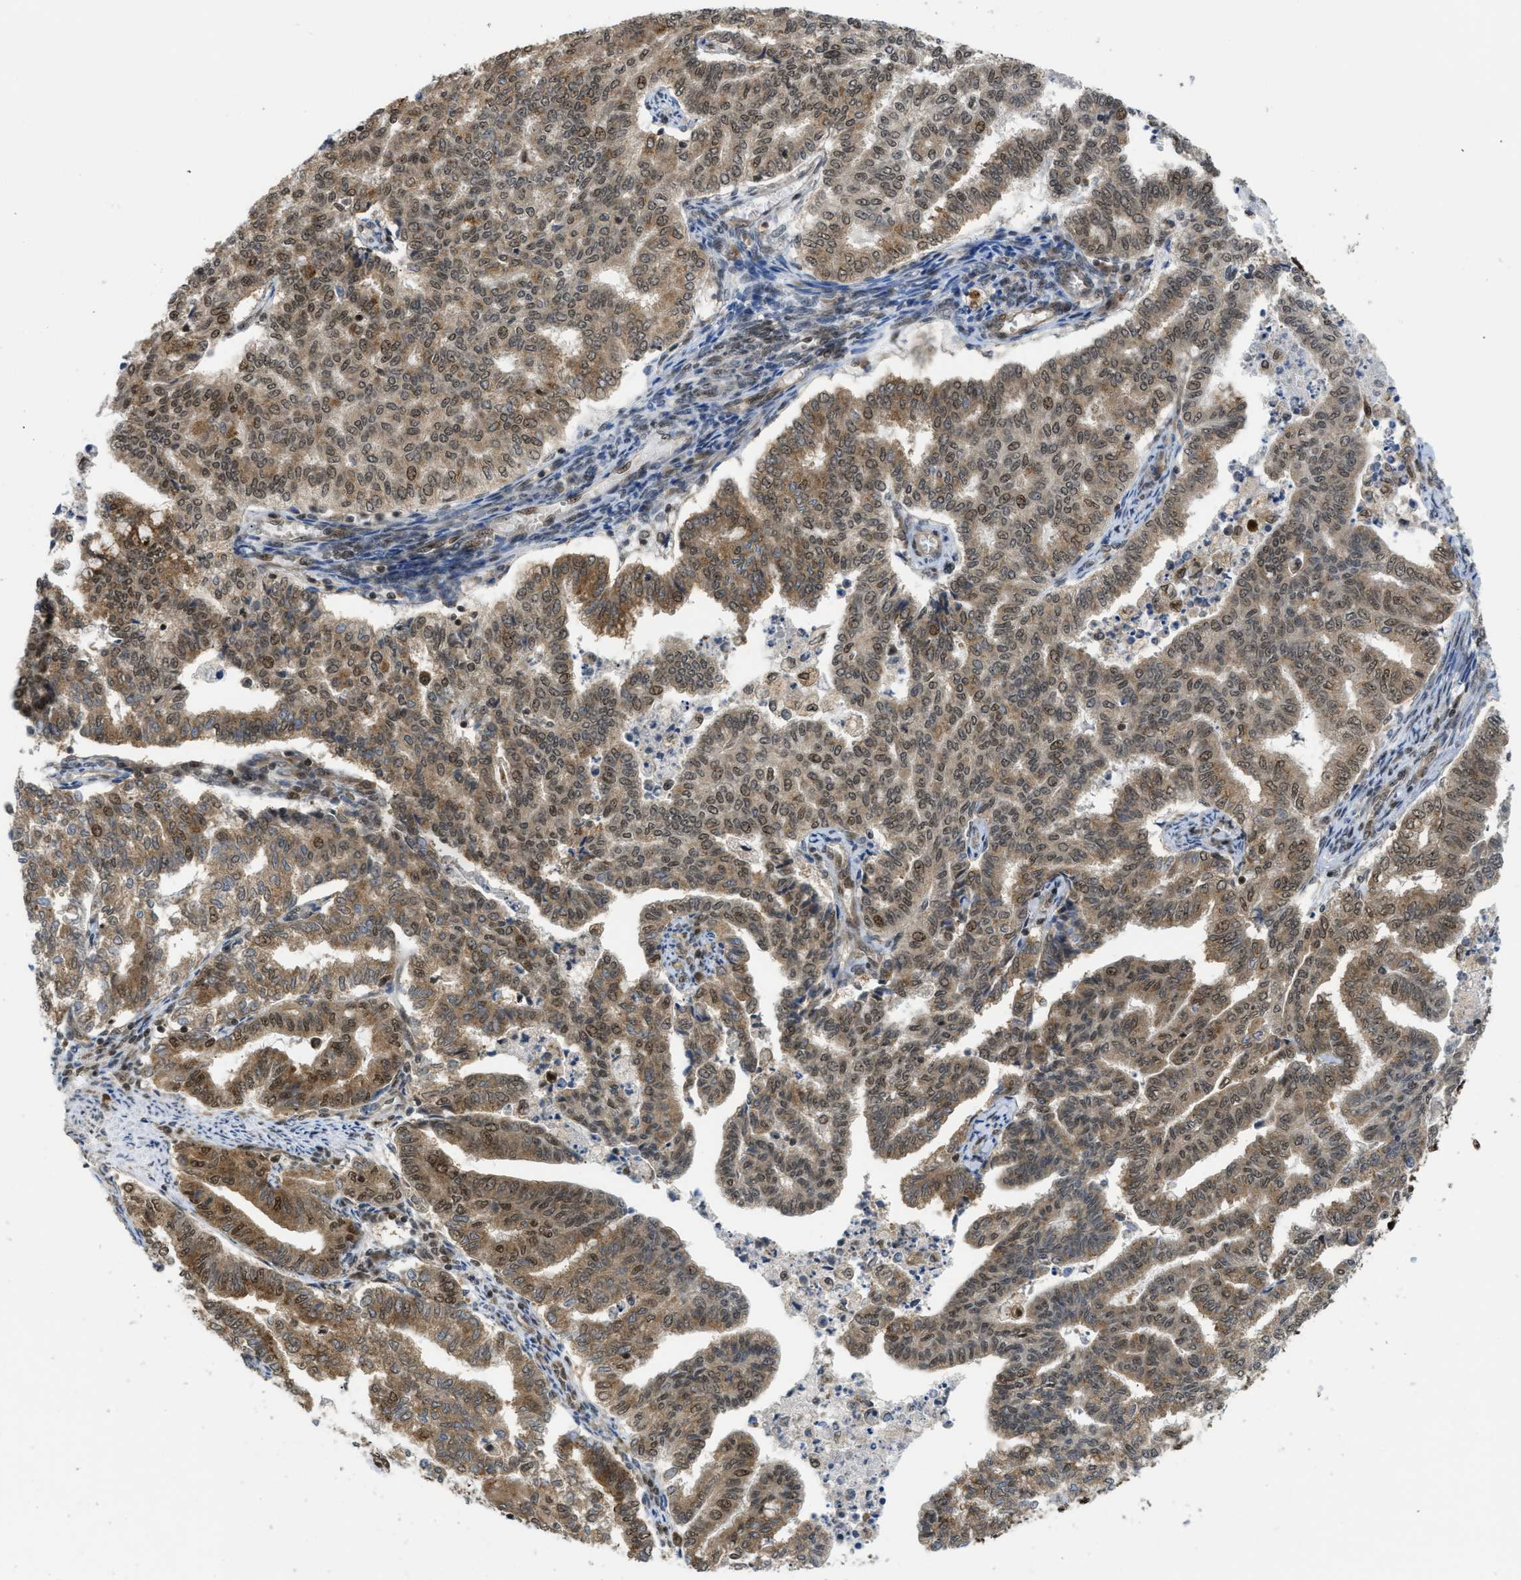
{"staining": {"intensity": "moderate", "quantity": ">75%", "location": "cytoplasmic/membranous,nuclear"}, "tissue": "endometrial cancer", "cell_type": "Tumor cells", "image_type": "cancer", "snomed": [{"axis": "morphology", "description": "Adenocarcinoma, NOS"}, {"axis": "topography", "description": "Endometrium"}], "caption": "This image shows immunohistochemistry staining of endometrial cancer, with medium moderate cytoplasmic/membranous and nuclear positivity in approximately >75% of tumor cells.", "gene": "TACC1", "patient": {"sex": "female", "age": 79}}